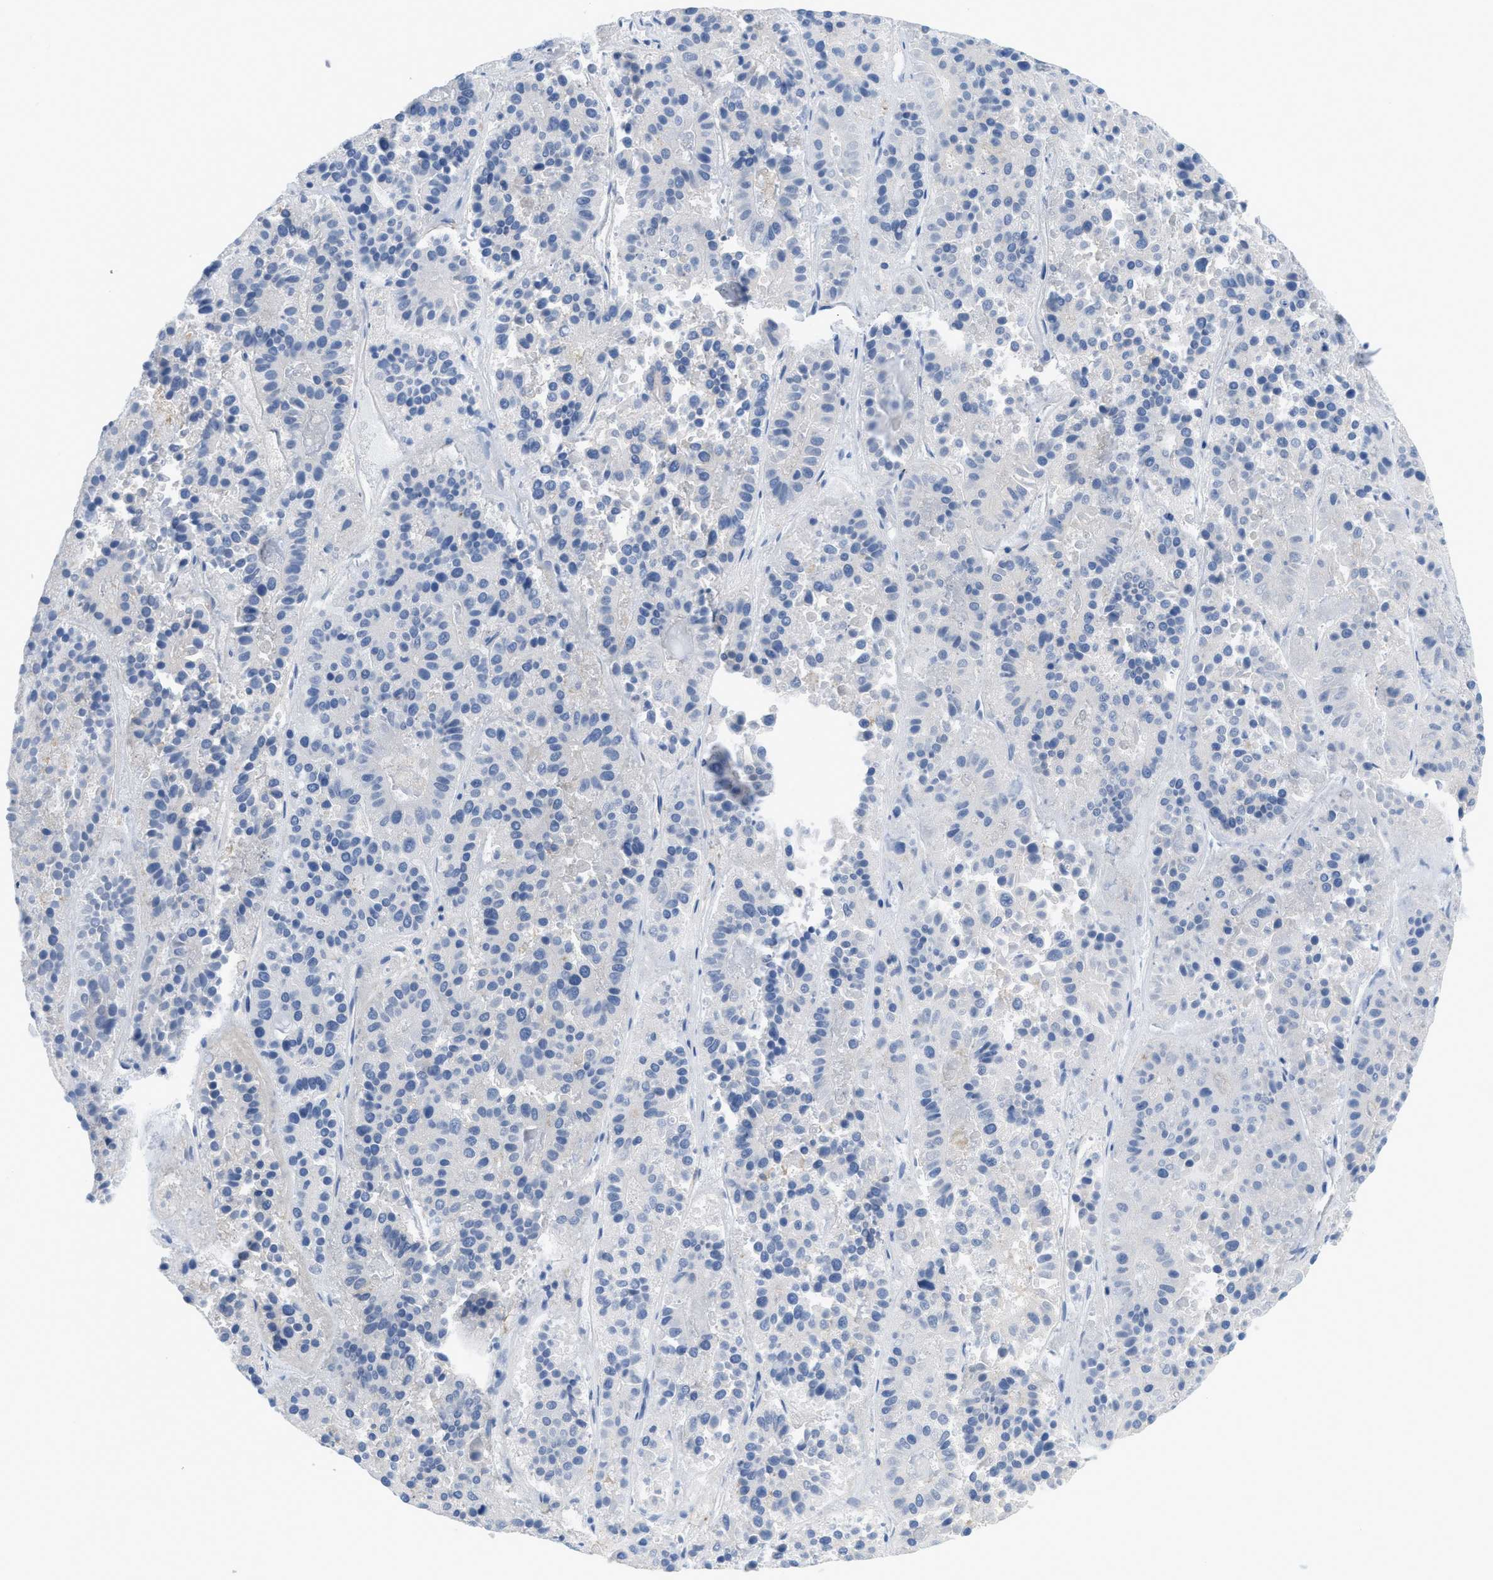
{"staining": {"intensity": "negative", "quantity": "none", "location": "none"}, "tissue": "pancreatic cancer", "cell_type": "Tumor cells", "image_type": "cancer", "snomed": [{"axis": "morphology", "description": "Adenocarcinoma, NOS"}, {"axis": "topography", "description": "Pancreas"}], "caption": "DAB immunohistochemical staining of human pancreatic cancer demonstrates no significant positivity in tumor cells.", "gene": "SLC3A2", "patient": {"sex": "male", "age": 50}}